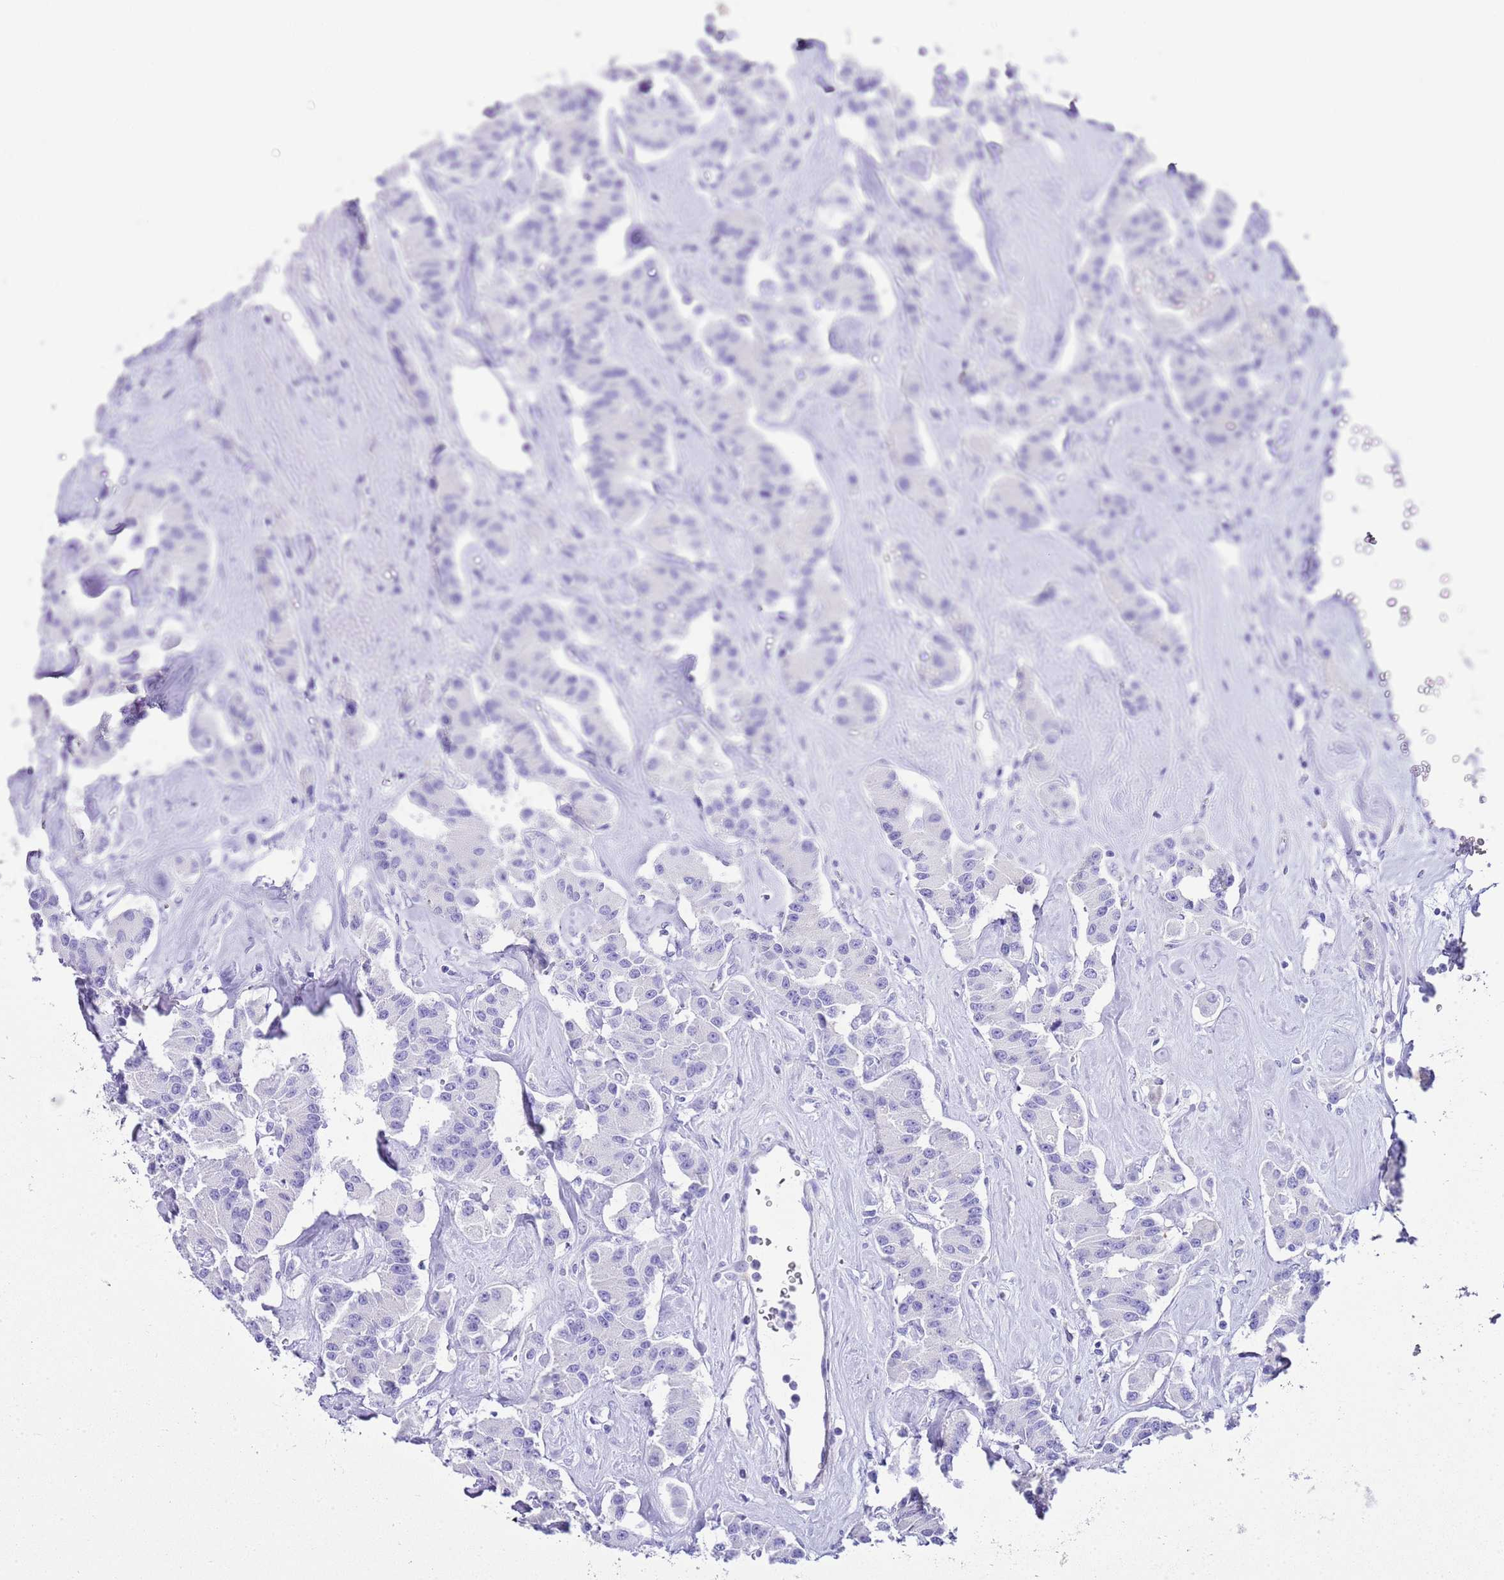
{"staining": {"intensity": "negative", "quantity": "none", "location": "none"}, "tissue": "carcinoid", "cell_type": "Tumor cells", "image_type": "cancer", "snomed": [{"axis": "morphology", "description": "Carcinoid, malignant, NOS"}, {"axis": "topography", "description": "Pancreas"}], "caption": "IHC histopathology image of human carcinoid stained for a protein (brown), which exhibits no expression in tumor cells. Nuclei are stained in blue.", "gene": "KCNC1", "patient": {"sex": "male", "age": 41}}